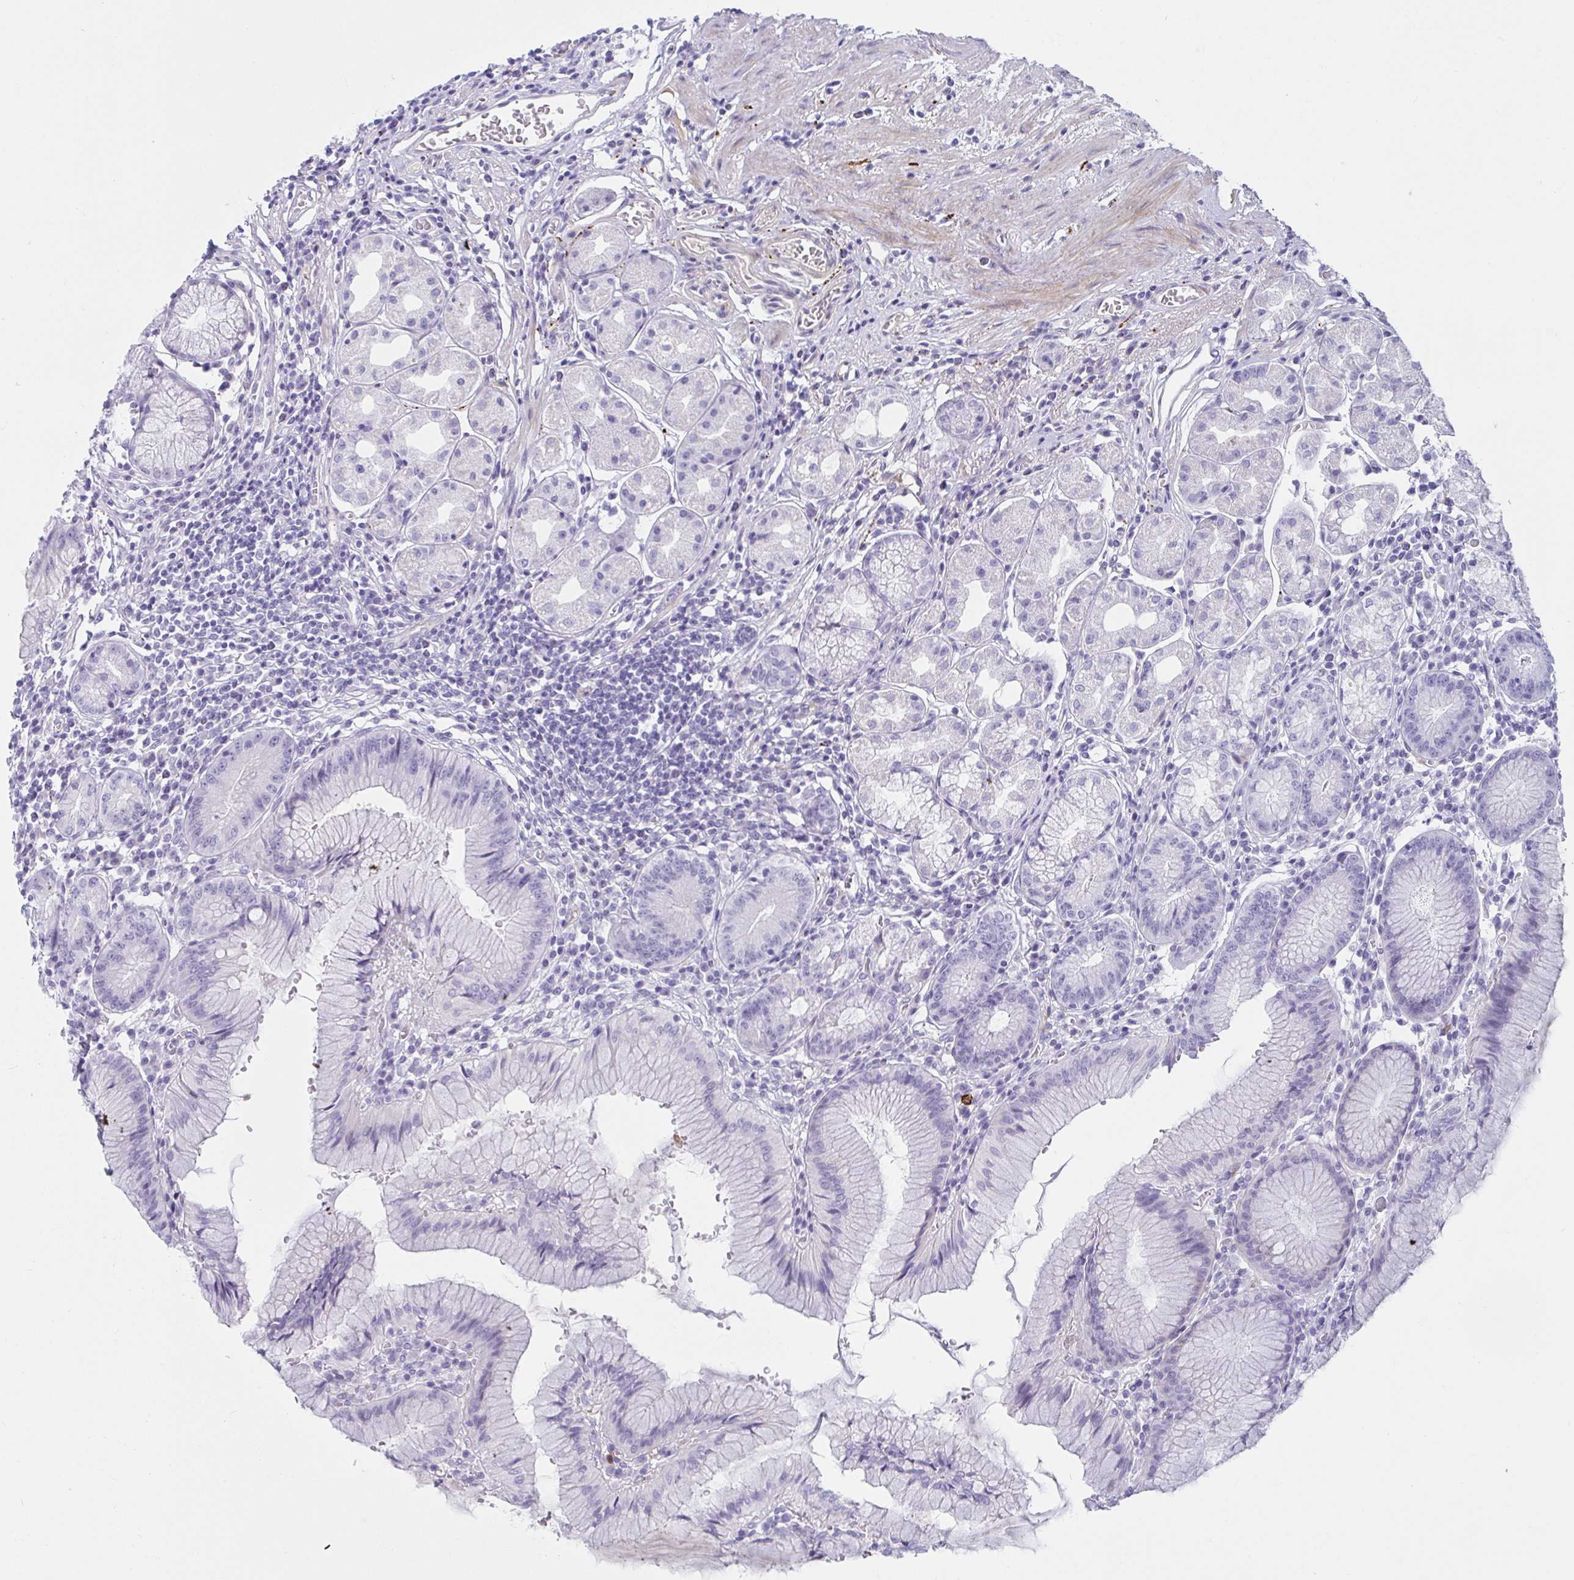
{"staining": {"intensity": "negative", "quantity": "none", "location": "none"}, "tissue": "stomach", "cell_type": "Glandular cells", "image_type": "normal", "snomed": [{"axis": "morphology", "description": "Normal tissue, NOS"}, {"axis": "topography", "description": "Stomach"}], "caption": "The histopathology image exhibits no significant positivity in glandular cells of stomach.", "gene": "NPY", "patient": {"sex": "male", "age": 55}}